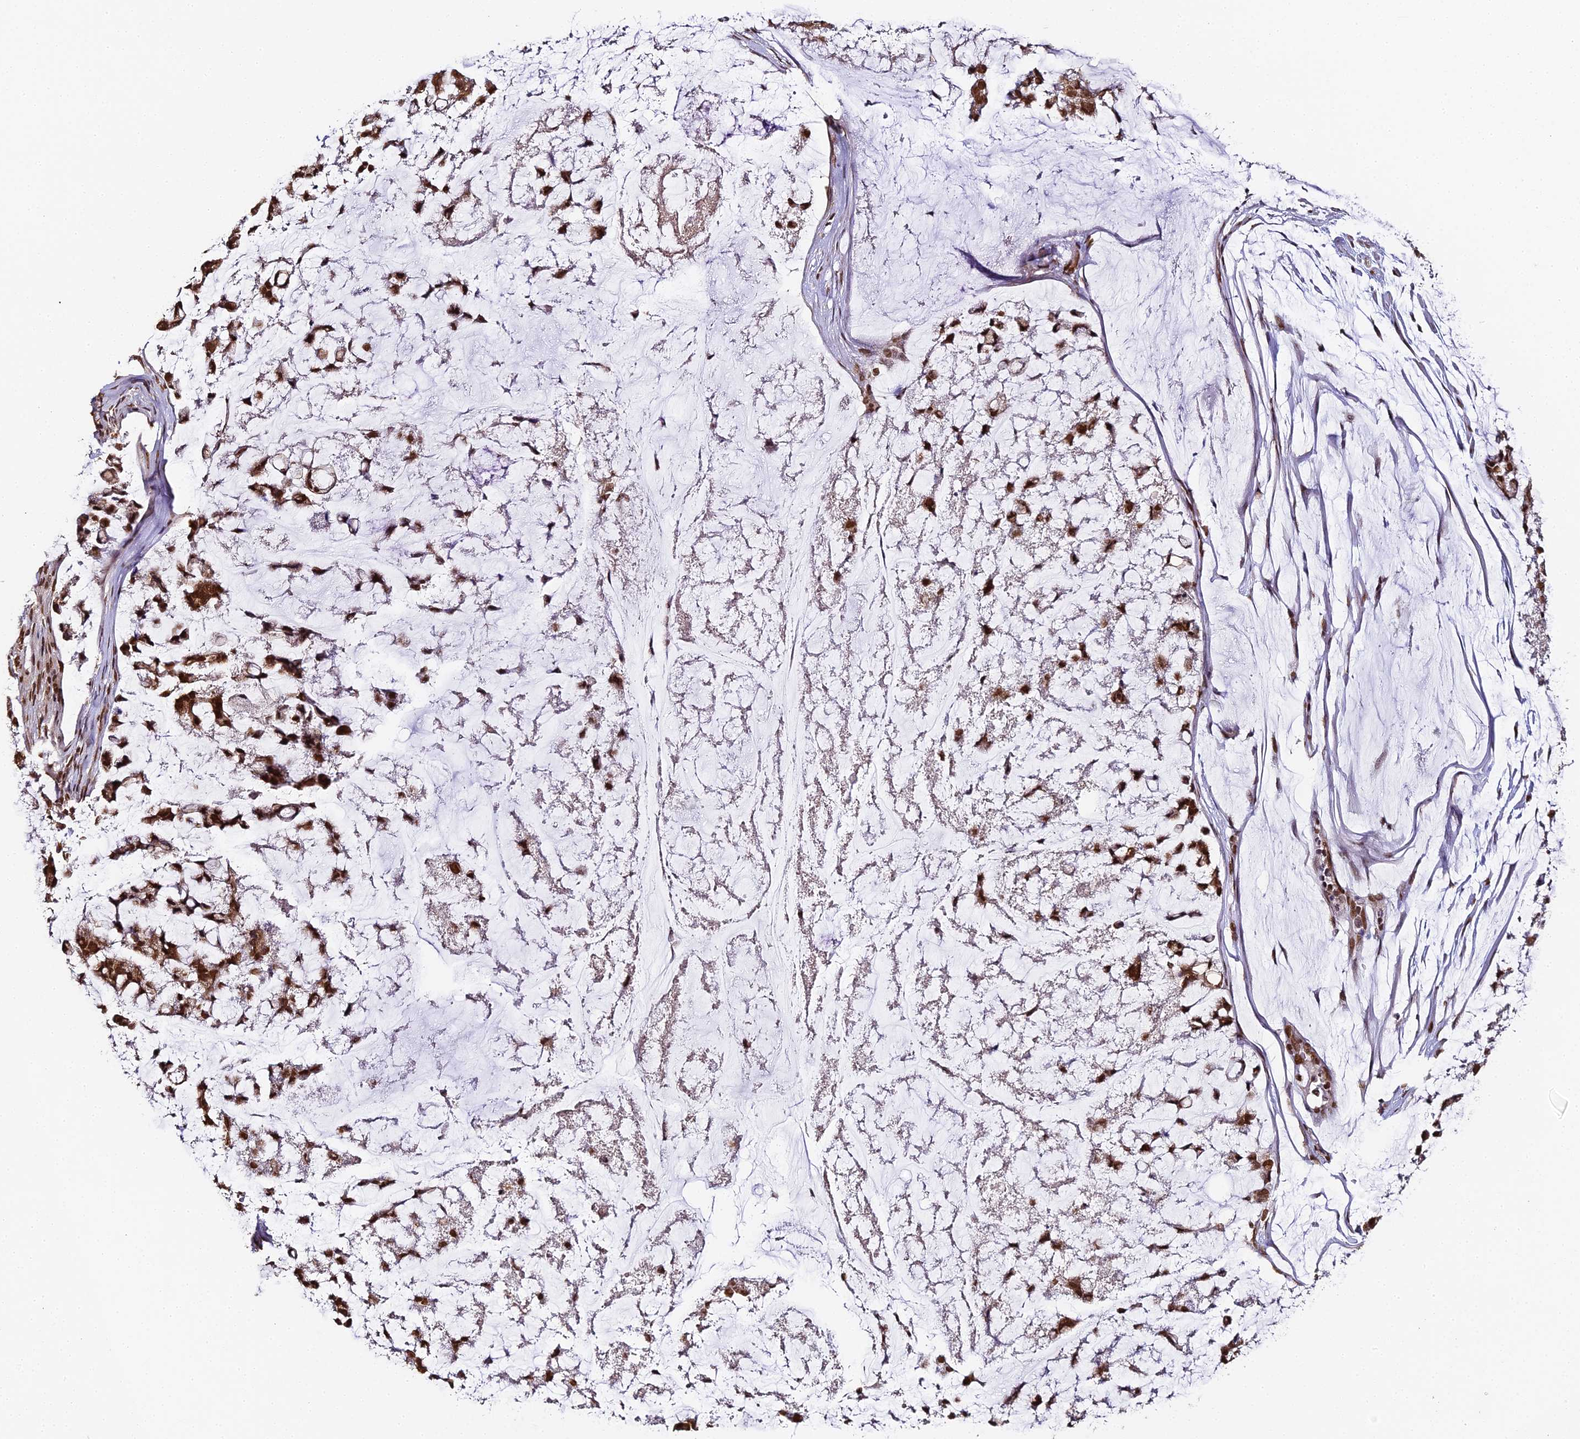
{"staining": {"intensity": "strong", "quantity": ">75%", "location": "cytoplasmic/membranous,nuclear"}, "tissue": "stomach cancer", "cell_type": "Tumor cells", "image_type": "cancer", "snomed": [{"axis": "morphology", "description": "Adenocarcinoma, NOS"}, {"axis": "topography", "description": "Stomach, lower"}], "caption": "This is an image of immunohistochemistry staining of stomach cancer (adenocarcinoma), which shows strong staining in the cytoplasmic/membranous and nuclear of tumor cells.", "gene": "HNRNPA1", "patient": {"sex": "male", "age": 67}}